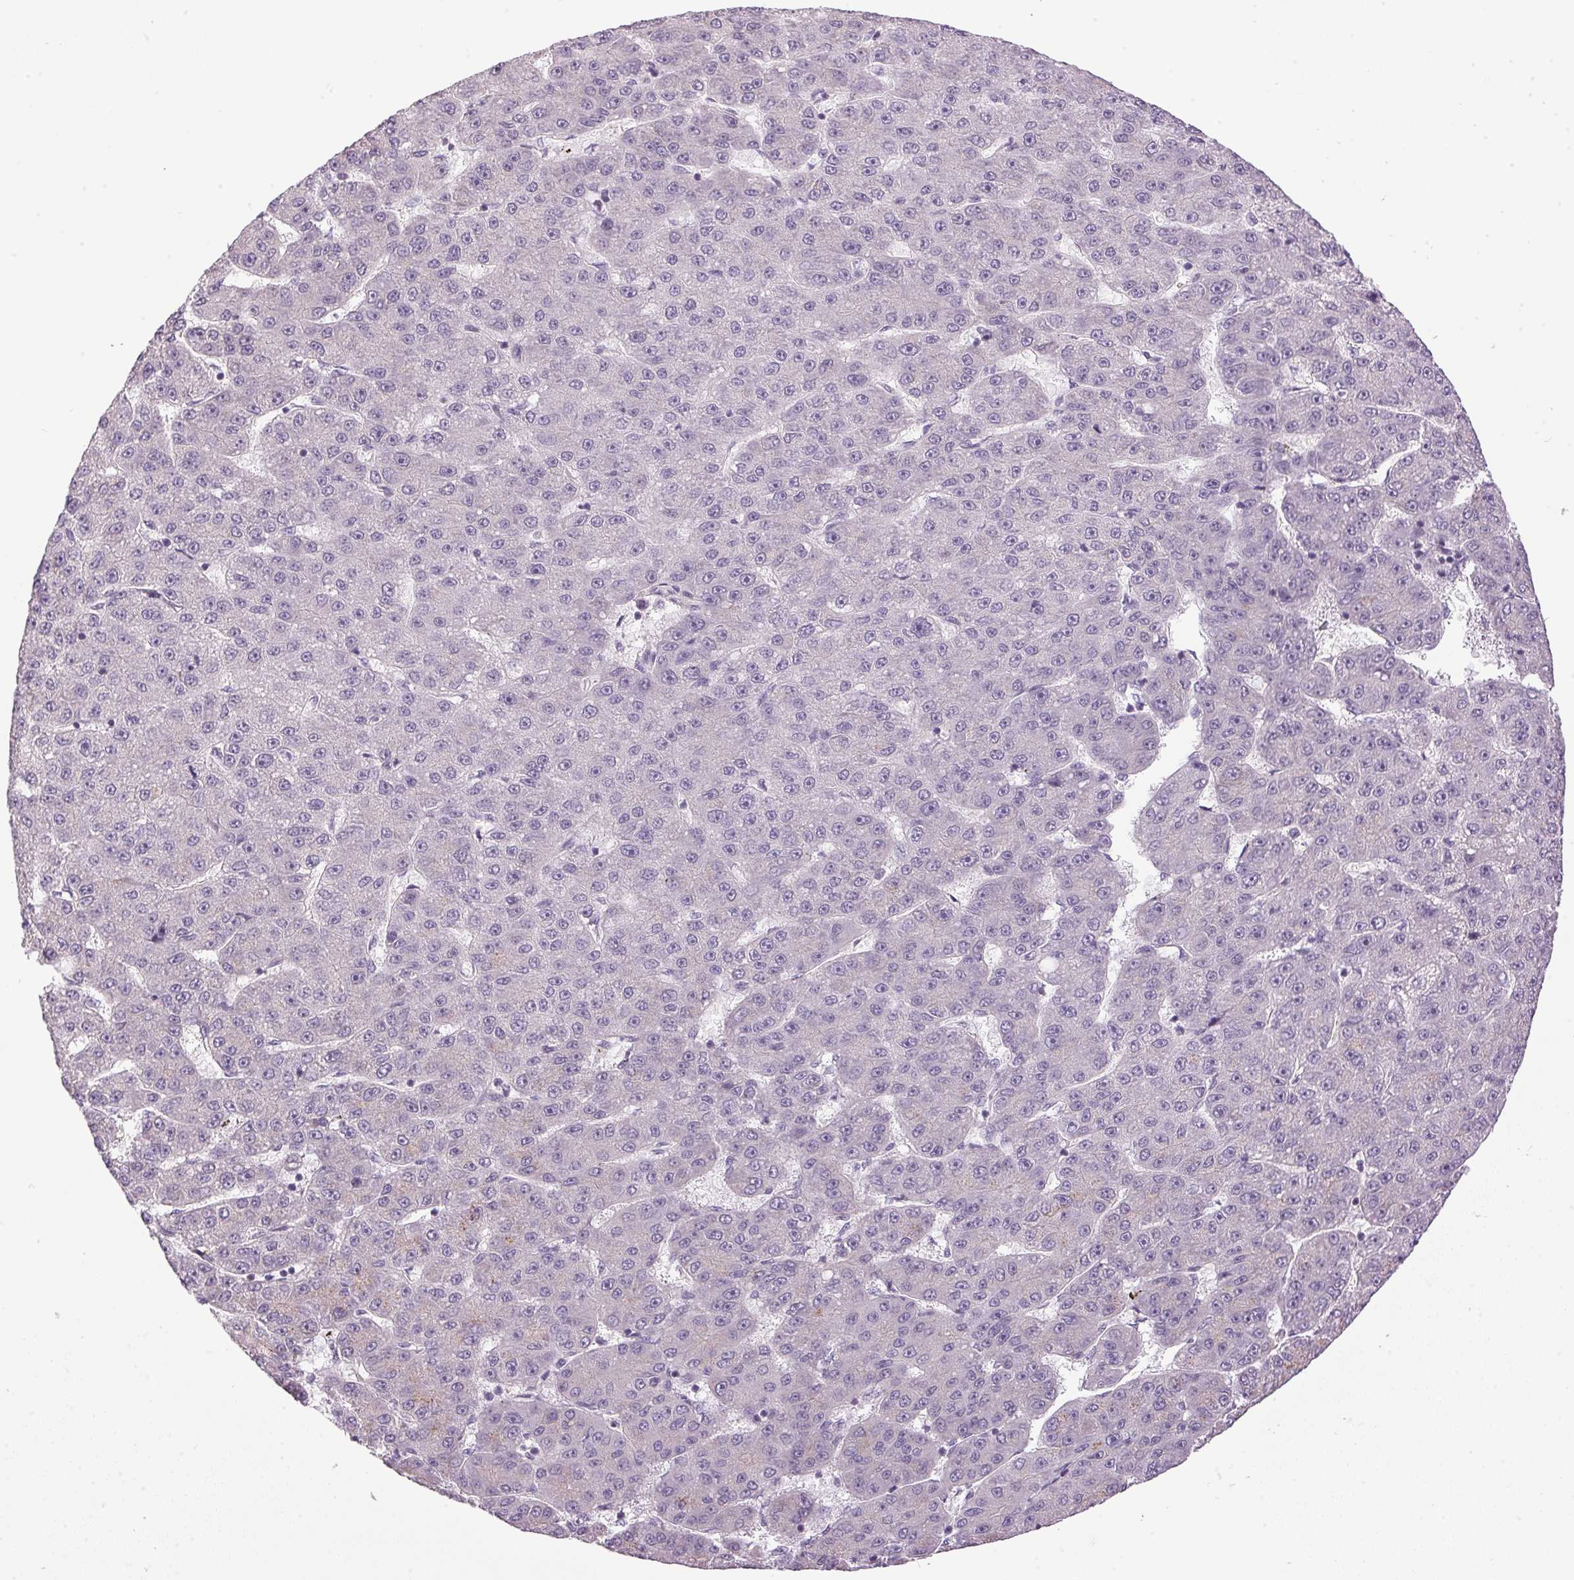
{"staining": {"intensity": "moderate", "quantity": "25%-75%", "location": "cytoplasmic/membranous"}, "tissue": "liver cancer", "cell_type": "Tumor cells", "image_type": "cancer", "snomed": [{"axis": "morphology", "description": "Carcinoma, Hepatocellular, NOS"}, {"axis": "topography", "description": "Liver"}], "caption": "High-magnification brightfield microscopy of liver hepatocellular carcinoma stained with DAB (brown) and counterstained with hematoxylin (blue). tumor cells exhibit moderate cytoplasmic/membranous staining is present in about25%-75% of cells. (Brightfield microscopy of DAB IHC at high magnification).", "gene": "GOLPH3", "patient": {"sex": "male", "age": 67}}